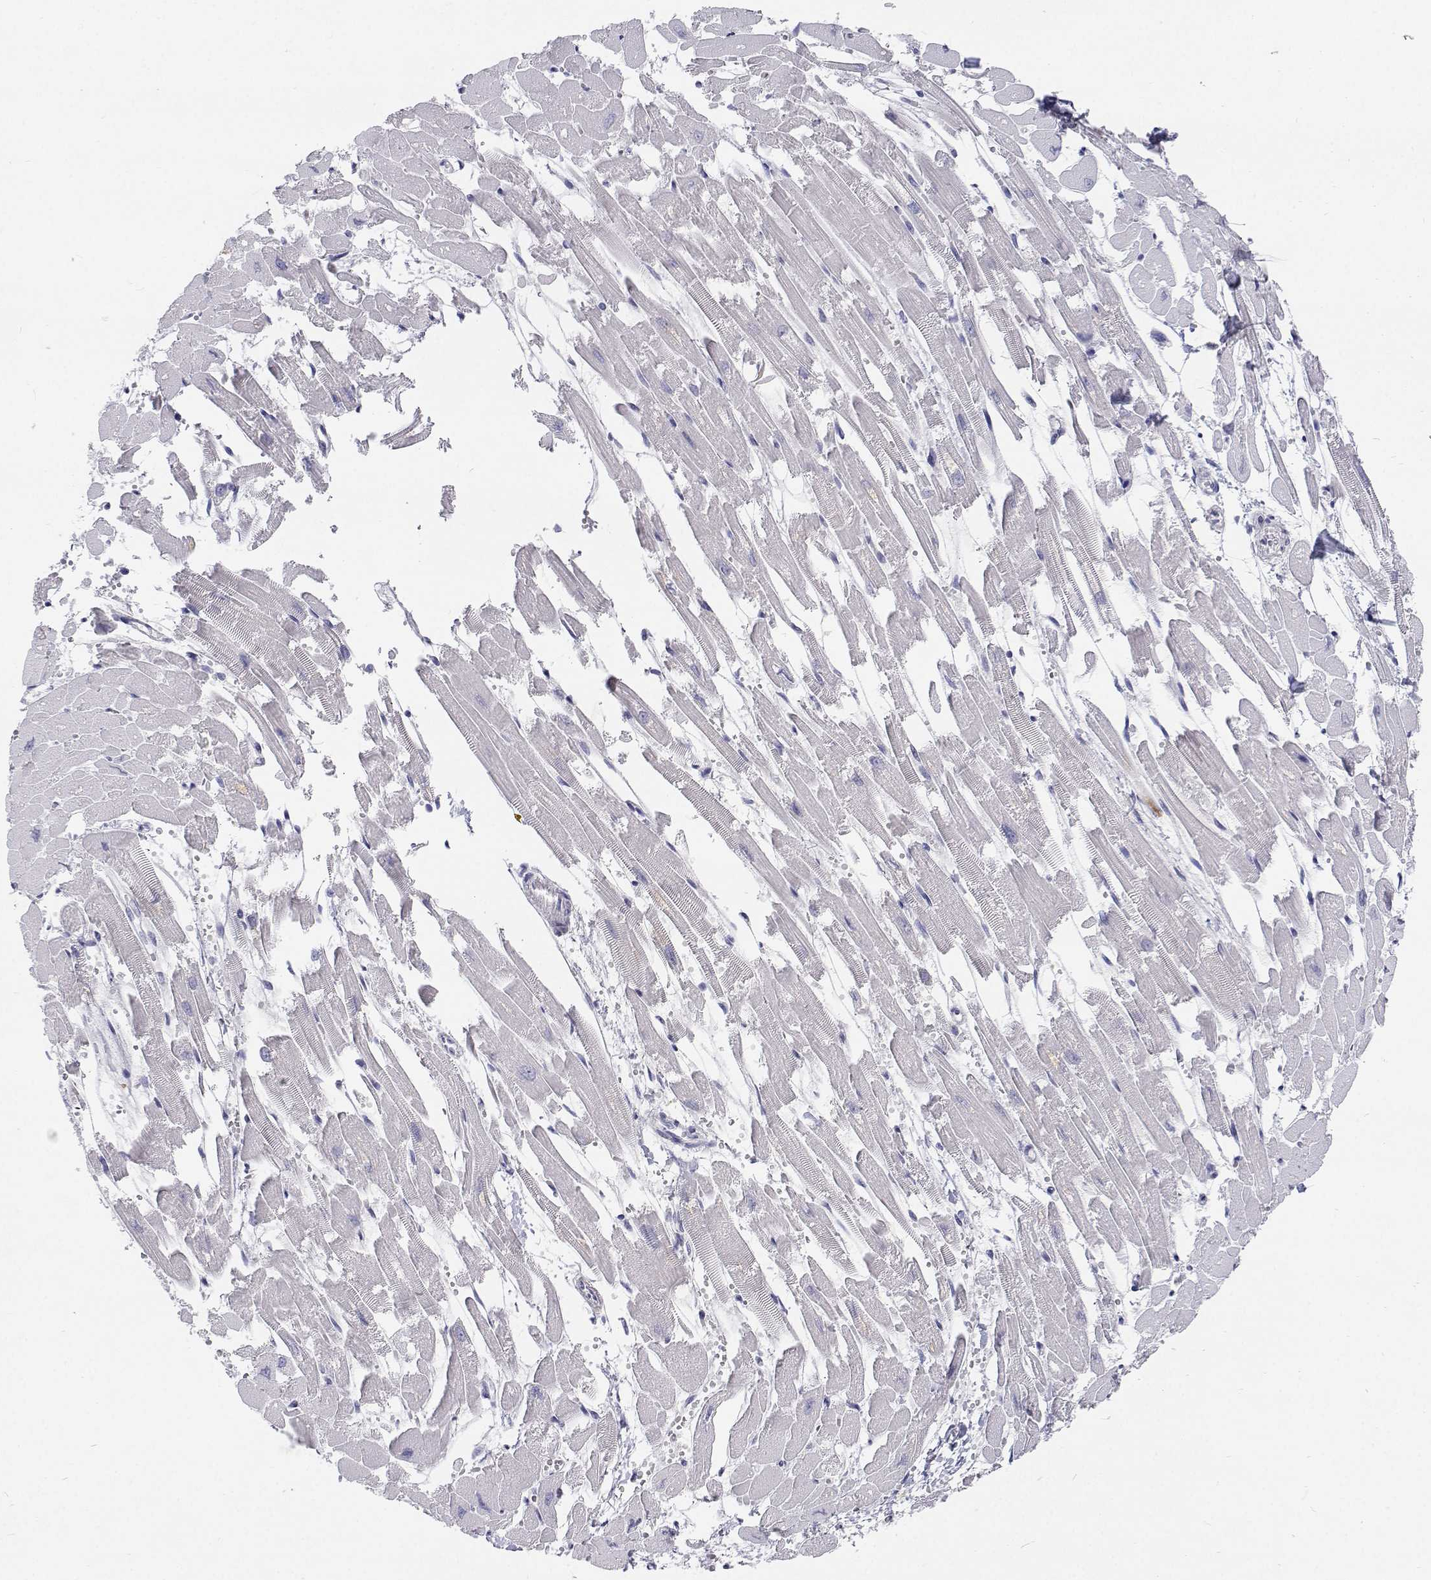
{"staining": {"intensity": "negative", "quantity": "none", "location": "none"}, "tissue": "heart muscle", "cell_type": "Cardiomyocytes", "image_type": "normal", "snomed": [{"axis": "morphology", "description": "Normal tissue, NOS"}, {"axis": "topography", "description": "Heart"}], "caption": "IHC of normal heart muscle shows no staining in cardiomyocytes. (DAB (3,3'-diaminobenzidine) IHC visualized using brightfield microscopy, high magnification).", "gene": "NCR2", "patient": {"sex": "female", "age": 52}}